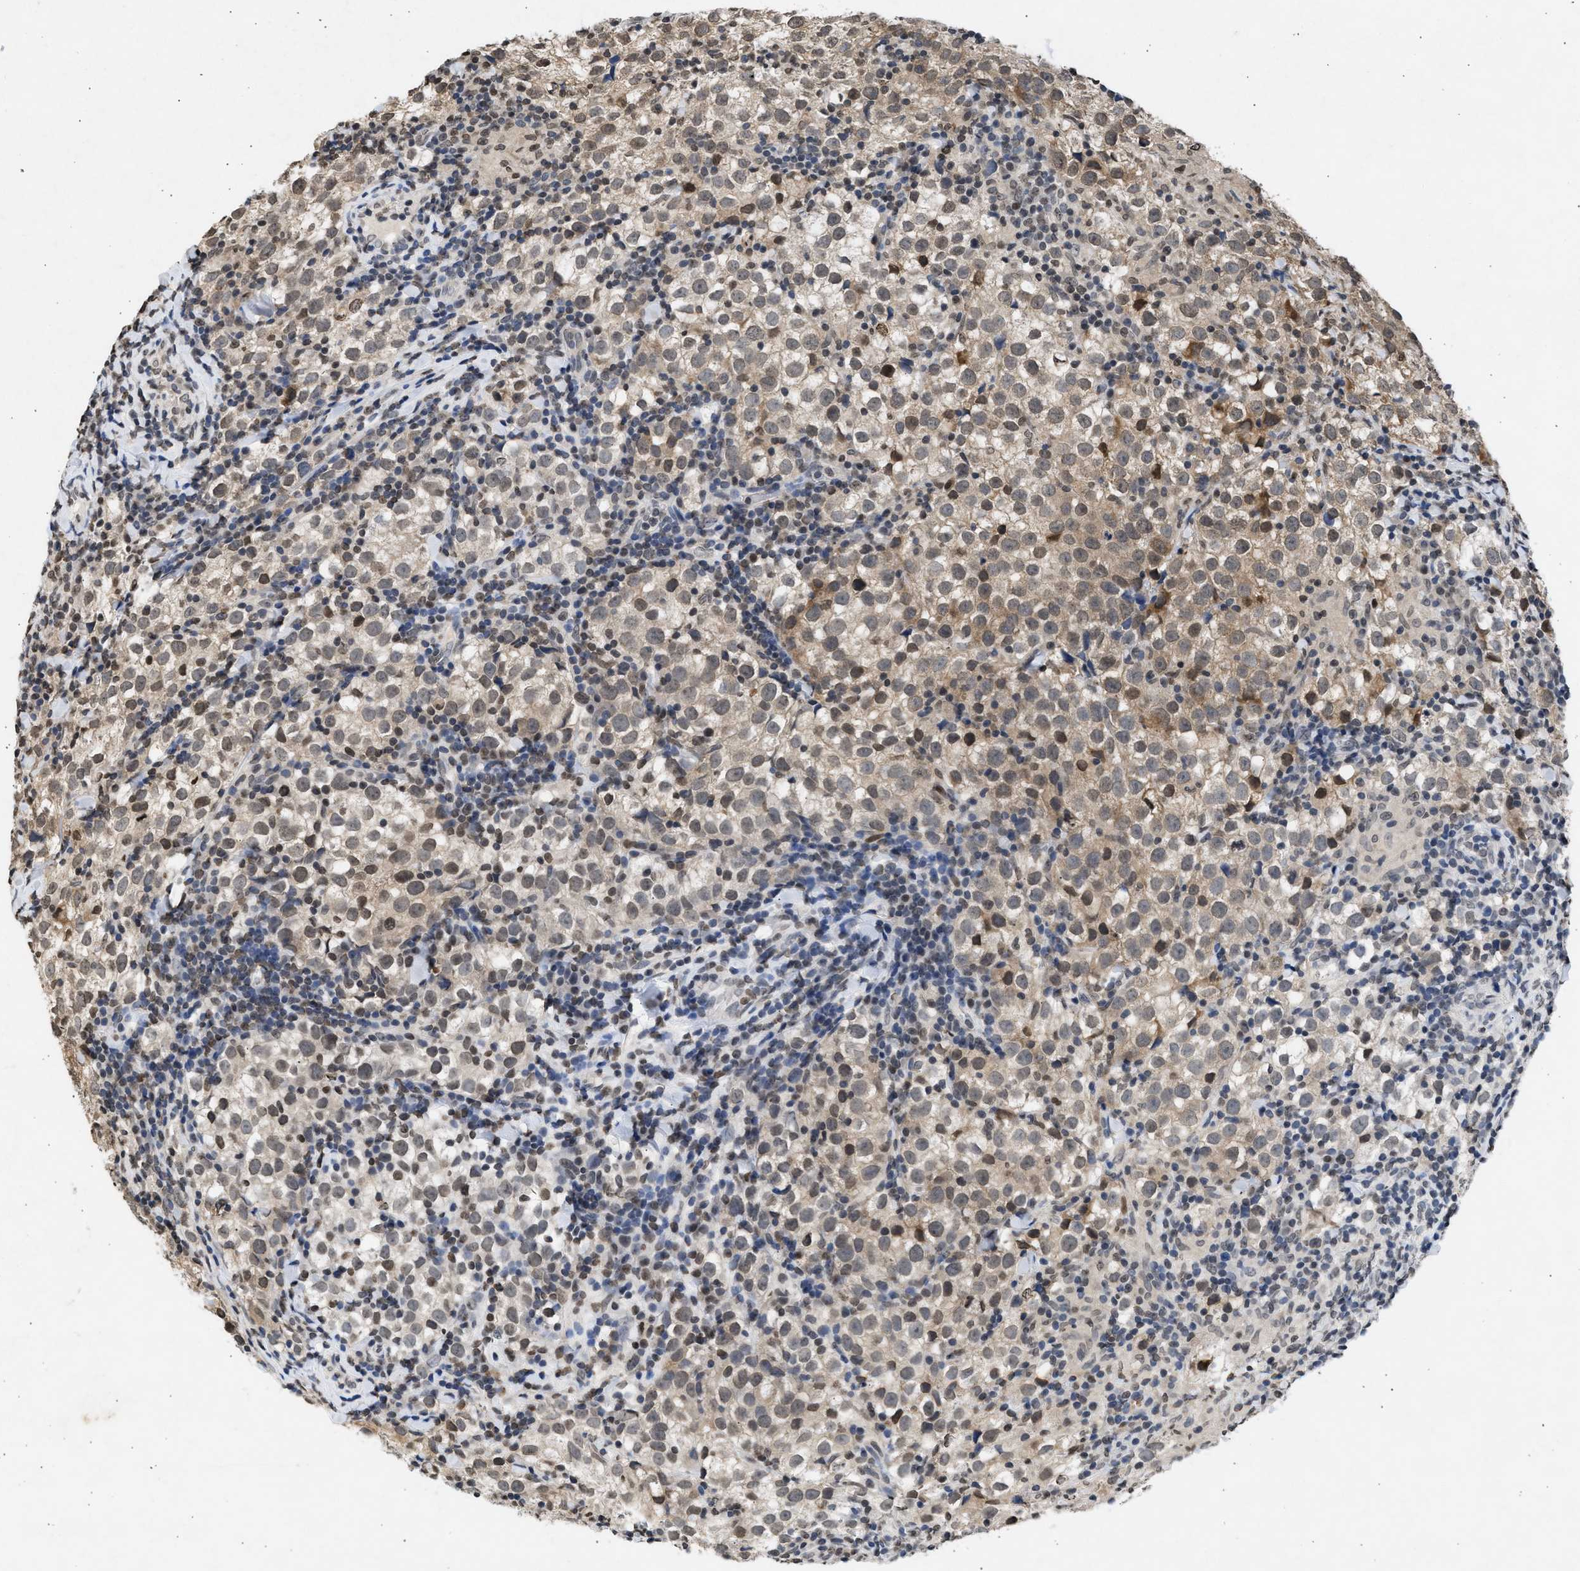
{"staining": {"intensity": "weak", "quantity": "25%-75%", "location": "cytoplasmic/membranous,nuclear"}, "tissue": "testis cancer", "cell_type": "Tumor cells", "image_type": "cancer", "snomed": [{"axis": "morphology", "description": "Seminoma, NOS"}, {"axis": "morphology", "description": "Carcinoma, Embryonal, NOS"}, {"axis": "topography", "description": "Testis"}], "caption": "A brown stain labels weak cytoplasmic/membranous and nuclear expression of a protein in human testis cancer tumor cells.", "gene": "NUP35", "patient": {"sex": "male", "age": 36}}